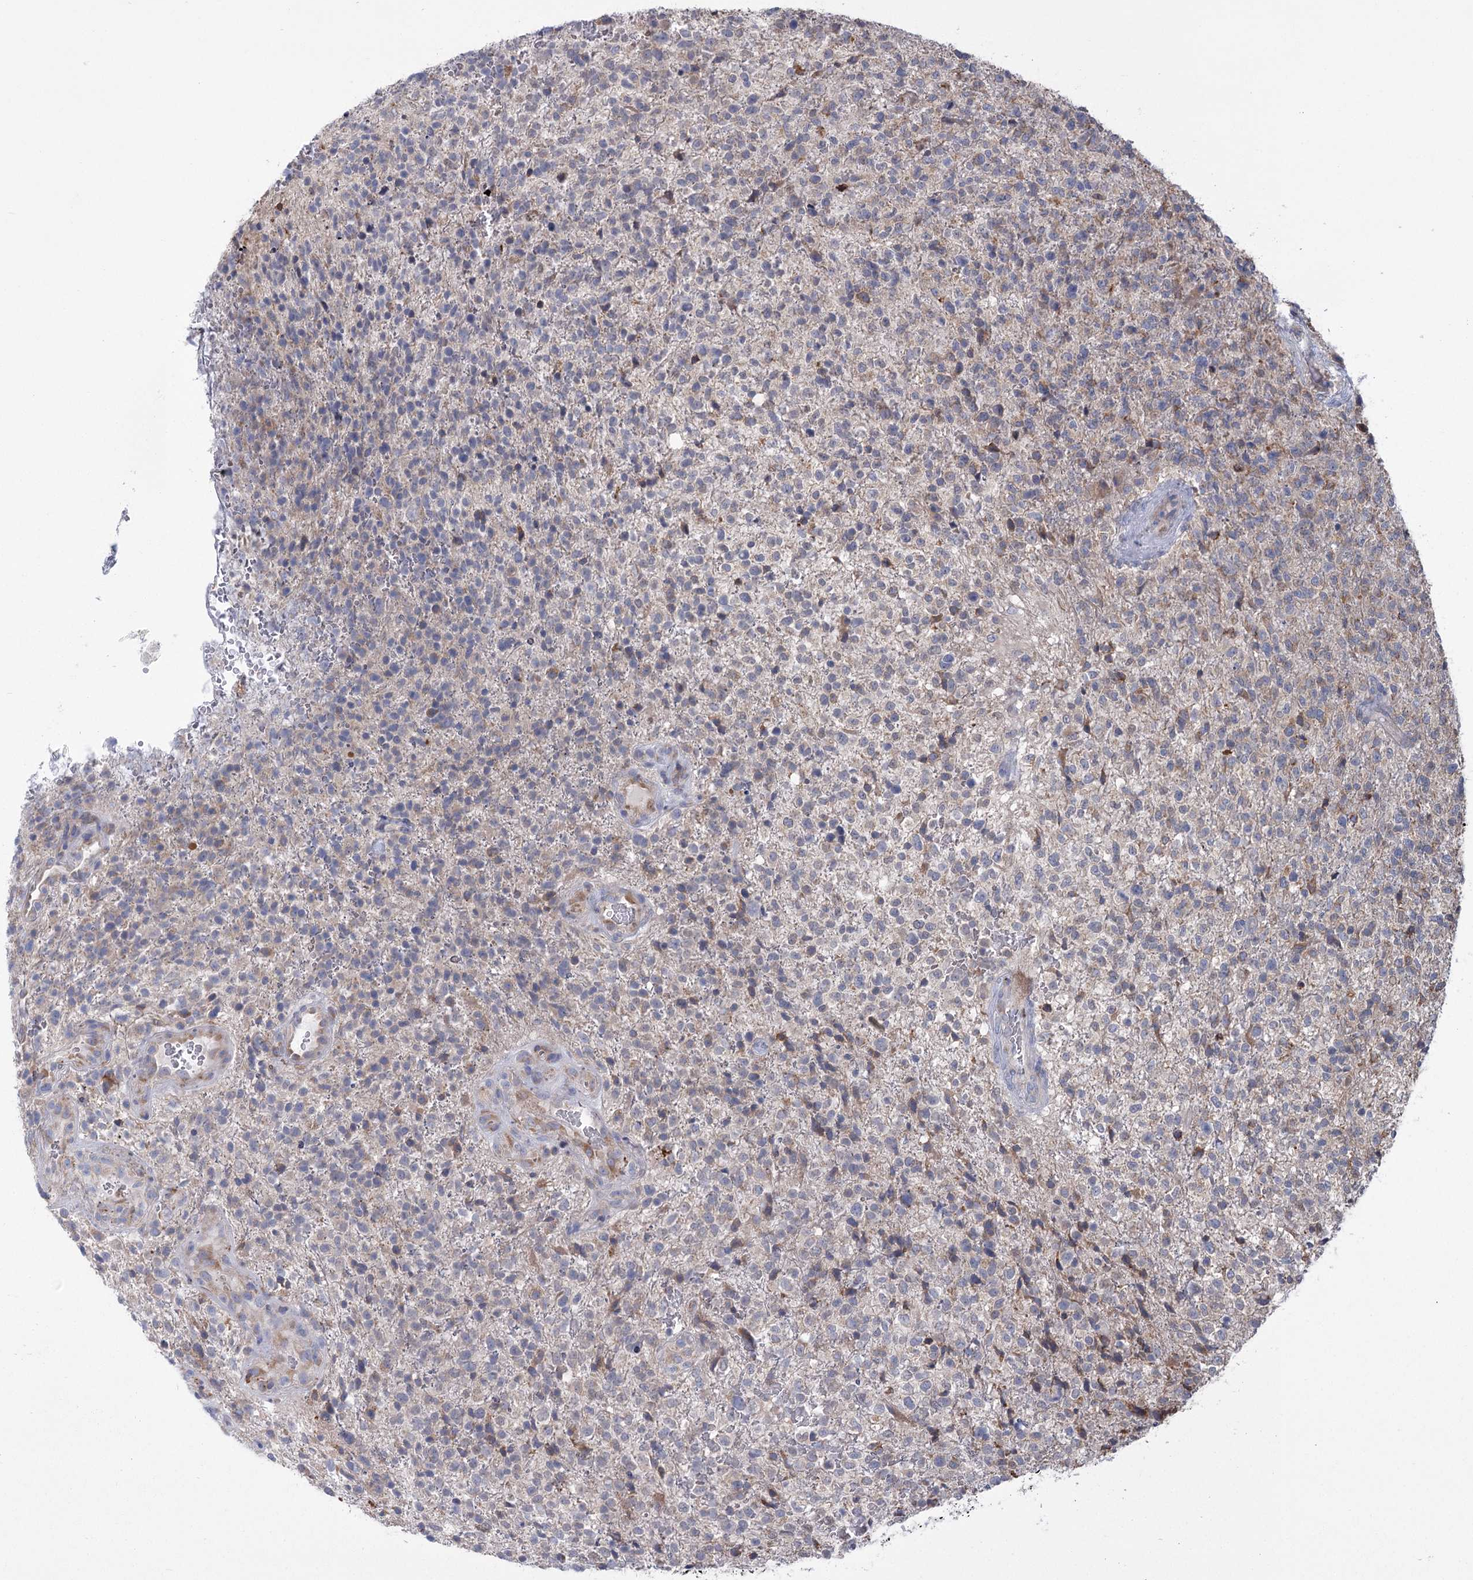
{"staining": {"intensity": "negative", "quantity": "none", "location": "none"}, "tissue": "glioma", "cell_type": "Tumor cells", "image_type": "cancer", "snomed": [{"axis": "morphology", "description": "Glioma, malignant, High grade"}, {"axis": "topography", "description": "Brain"}], "caption": "Immunohistochemistry (IHC) image of neoplastic tissue: human glioma stained with DAB shows no significant protein expression in tumor cells. (DAB (3,3'-diaminobenzidine) IHC with hematoxylin counter stain).", "gene": "METTL24", "patient": {"sex": "male", "age": 56}}